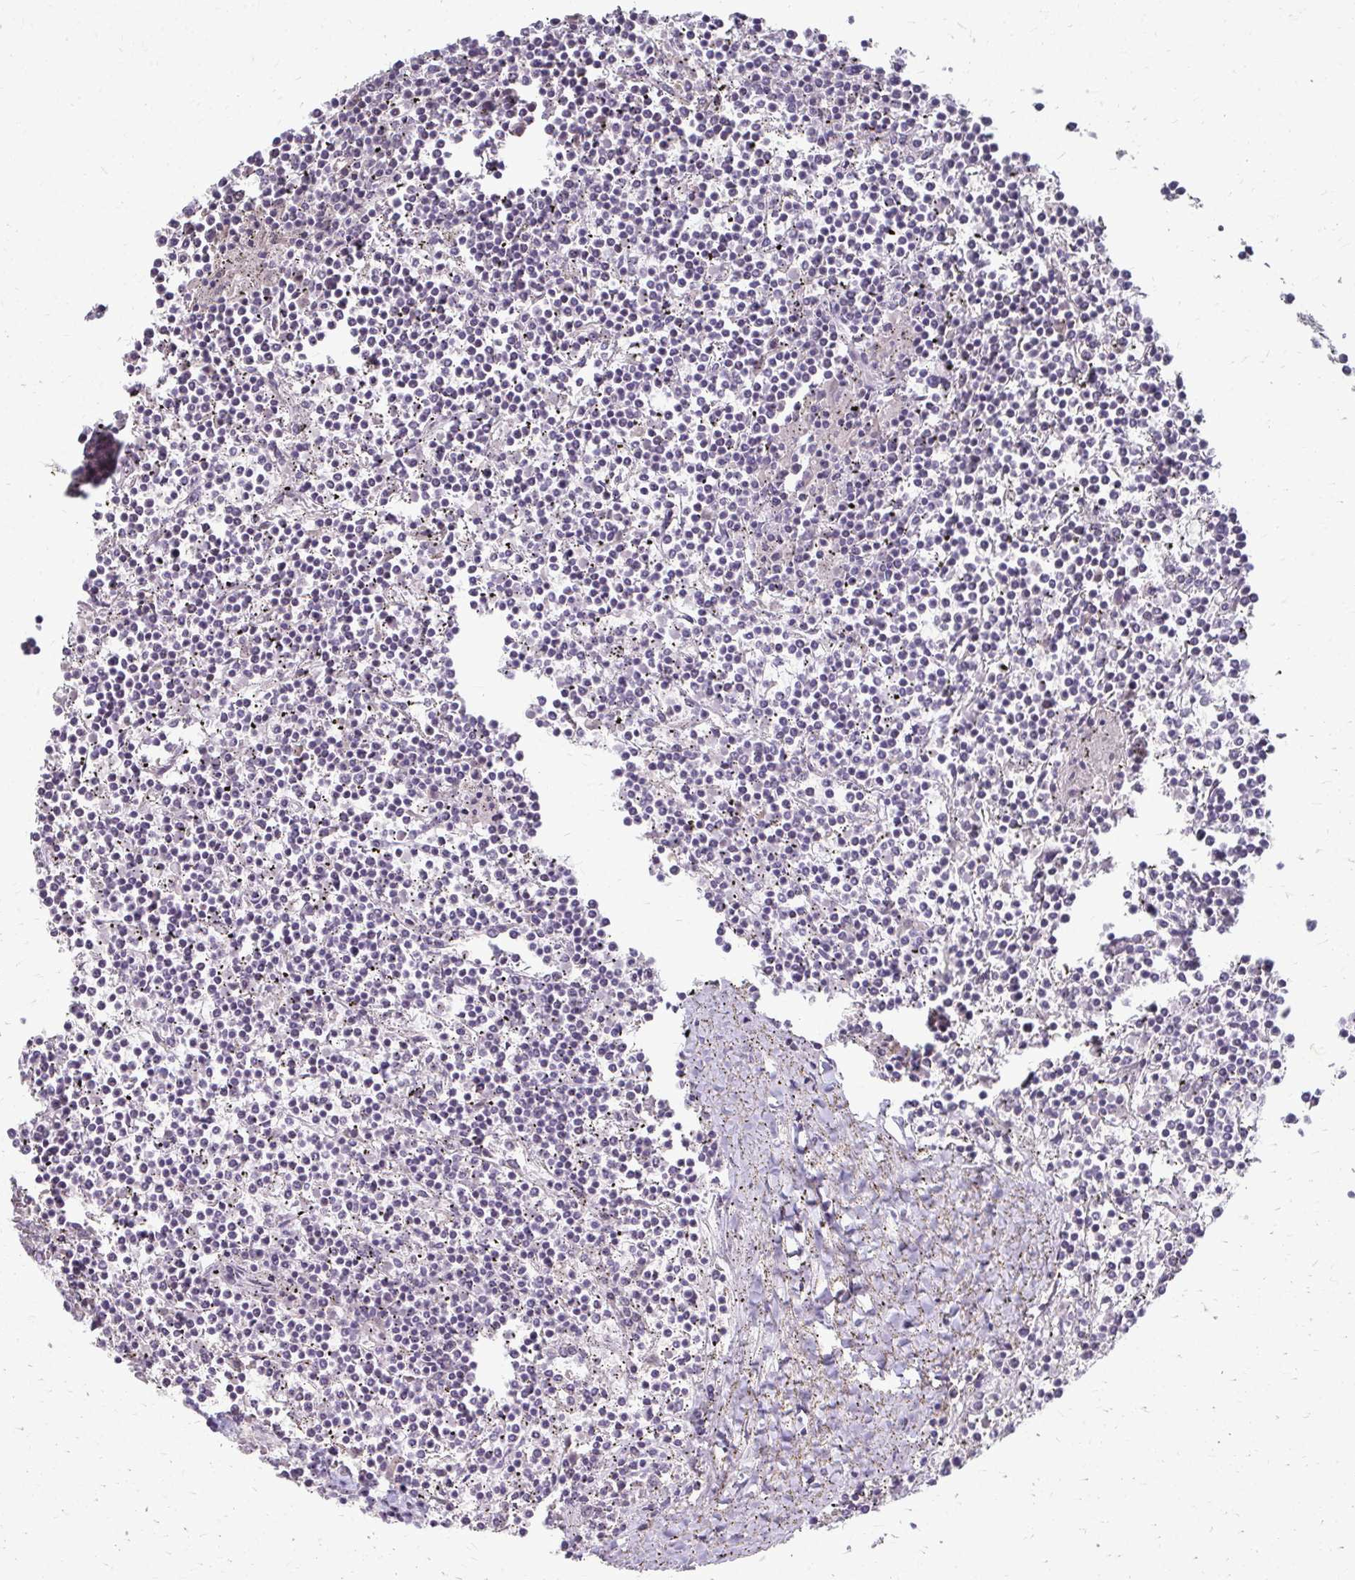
{"staining": {"intensity": "negative", "quantity": "none", "location": "none"}, "tissue": "lymphoma", "cell_type": "Tumor cells", "image_type": "cancer", "snomed": [{"axis": "morphology", "description": "Malignant lymphoma, non-Hodgkin's type, Low grade"}, {"axis": "topography", "description": "Spleen"}], "caption": "IHC of human low-grade malignant lymphoma, non-Hodgkin's type demonstrates no expression in tumor cells.", "gene": "NUDT16", "patient": {"sex": "female", "age": 19}}